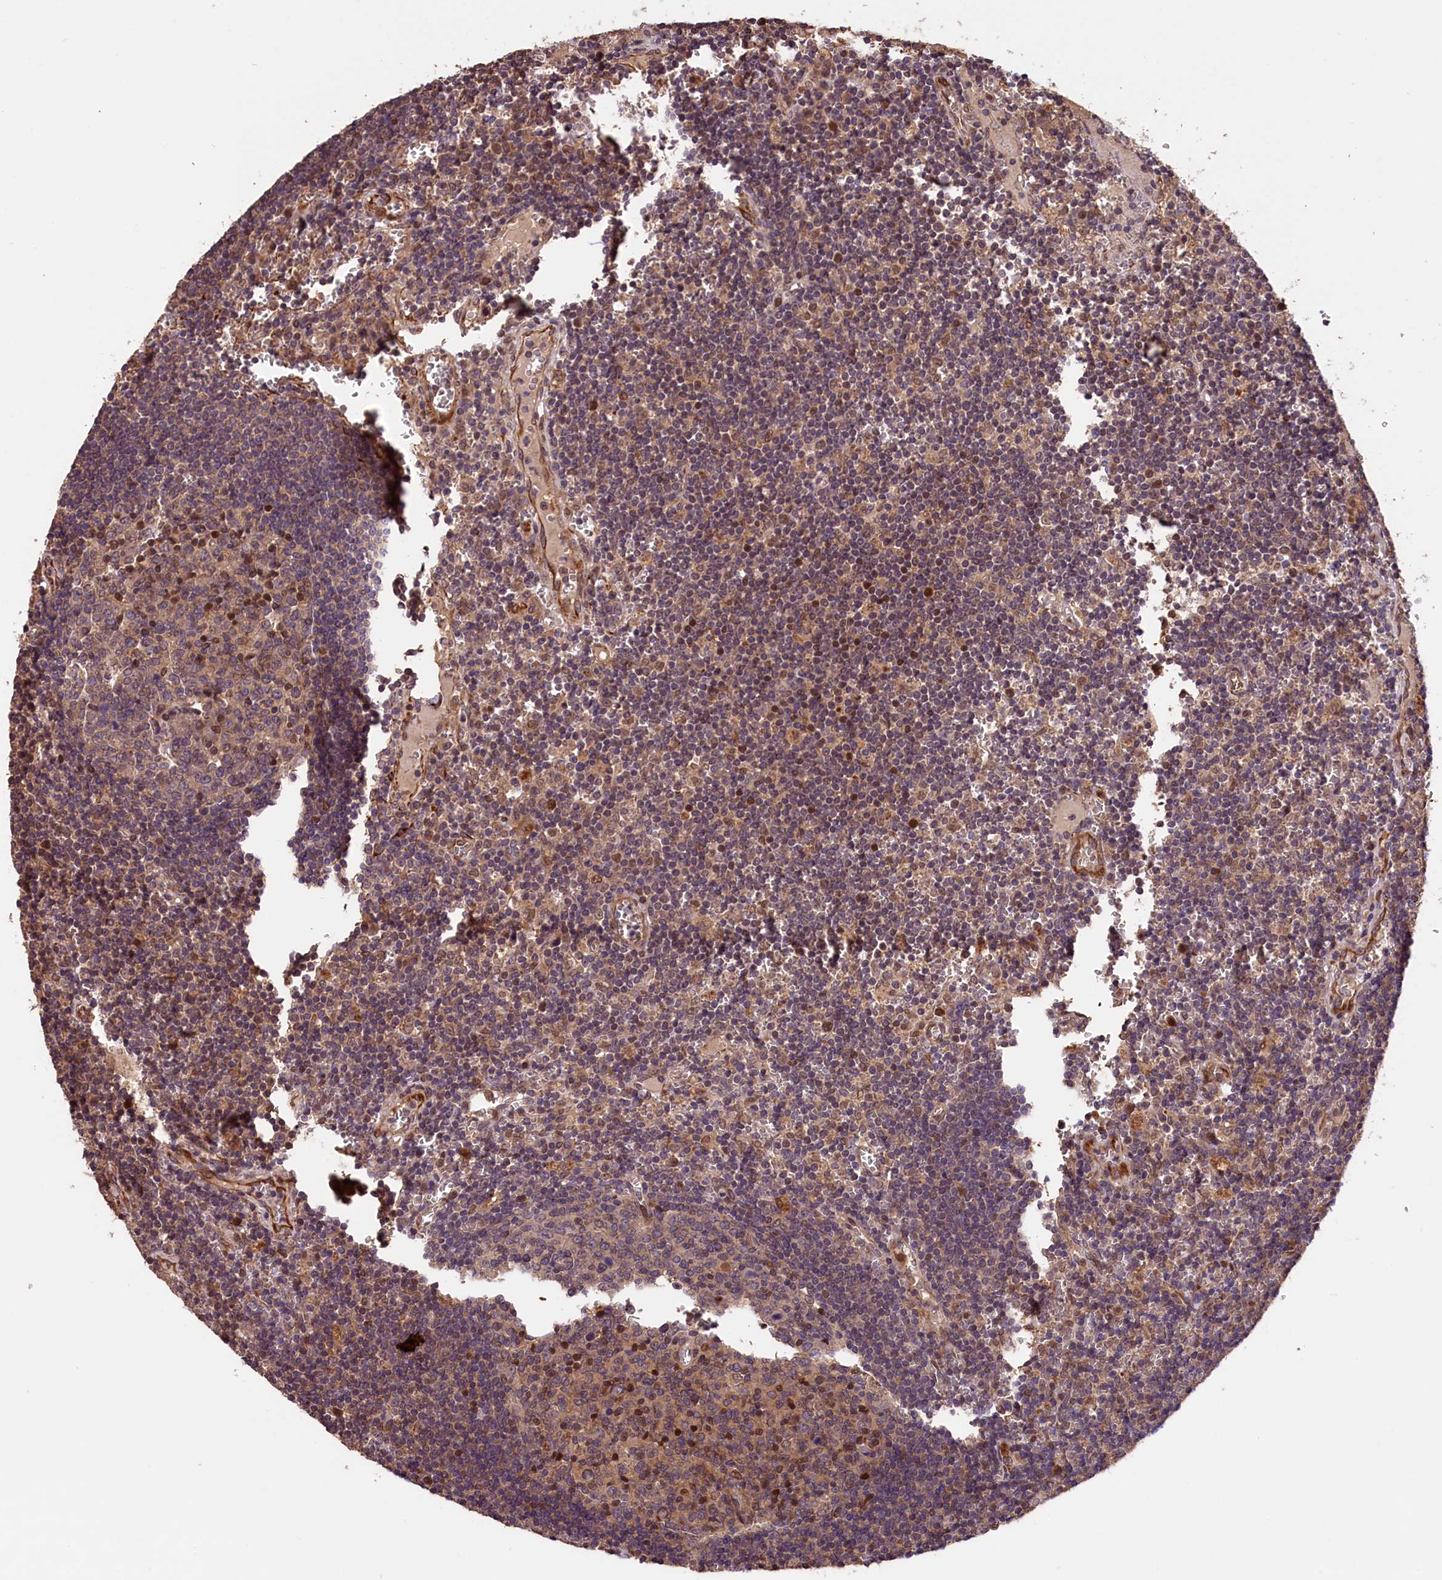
{"staining": {"intensity": "moderate", "quantity": "25%-75%", "location": "cytoplasmic/membranous,nuclear"}, "tissue": "lymph node", "cell_type": "Germinal center cells", "image_type": "normal", "snomed": [{"axis": "morphology", "description": "Normal tissue, NOS"}, {"axis": "topography", "description": "Lymph node"}], "caption": "DAB immunohistochemical staining of benign human lymph node shows moderate cytoplasmic/membranous,nuclear protein staining in approximately 25%-75% of germinal center cells. (Brightfield microscopy of DAB IHC at high magnification).", "gene": "DNAJB9", "patient": {"sex": "female", "age": 73}}